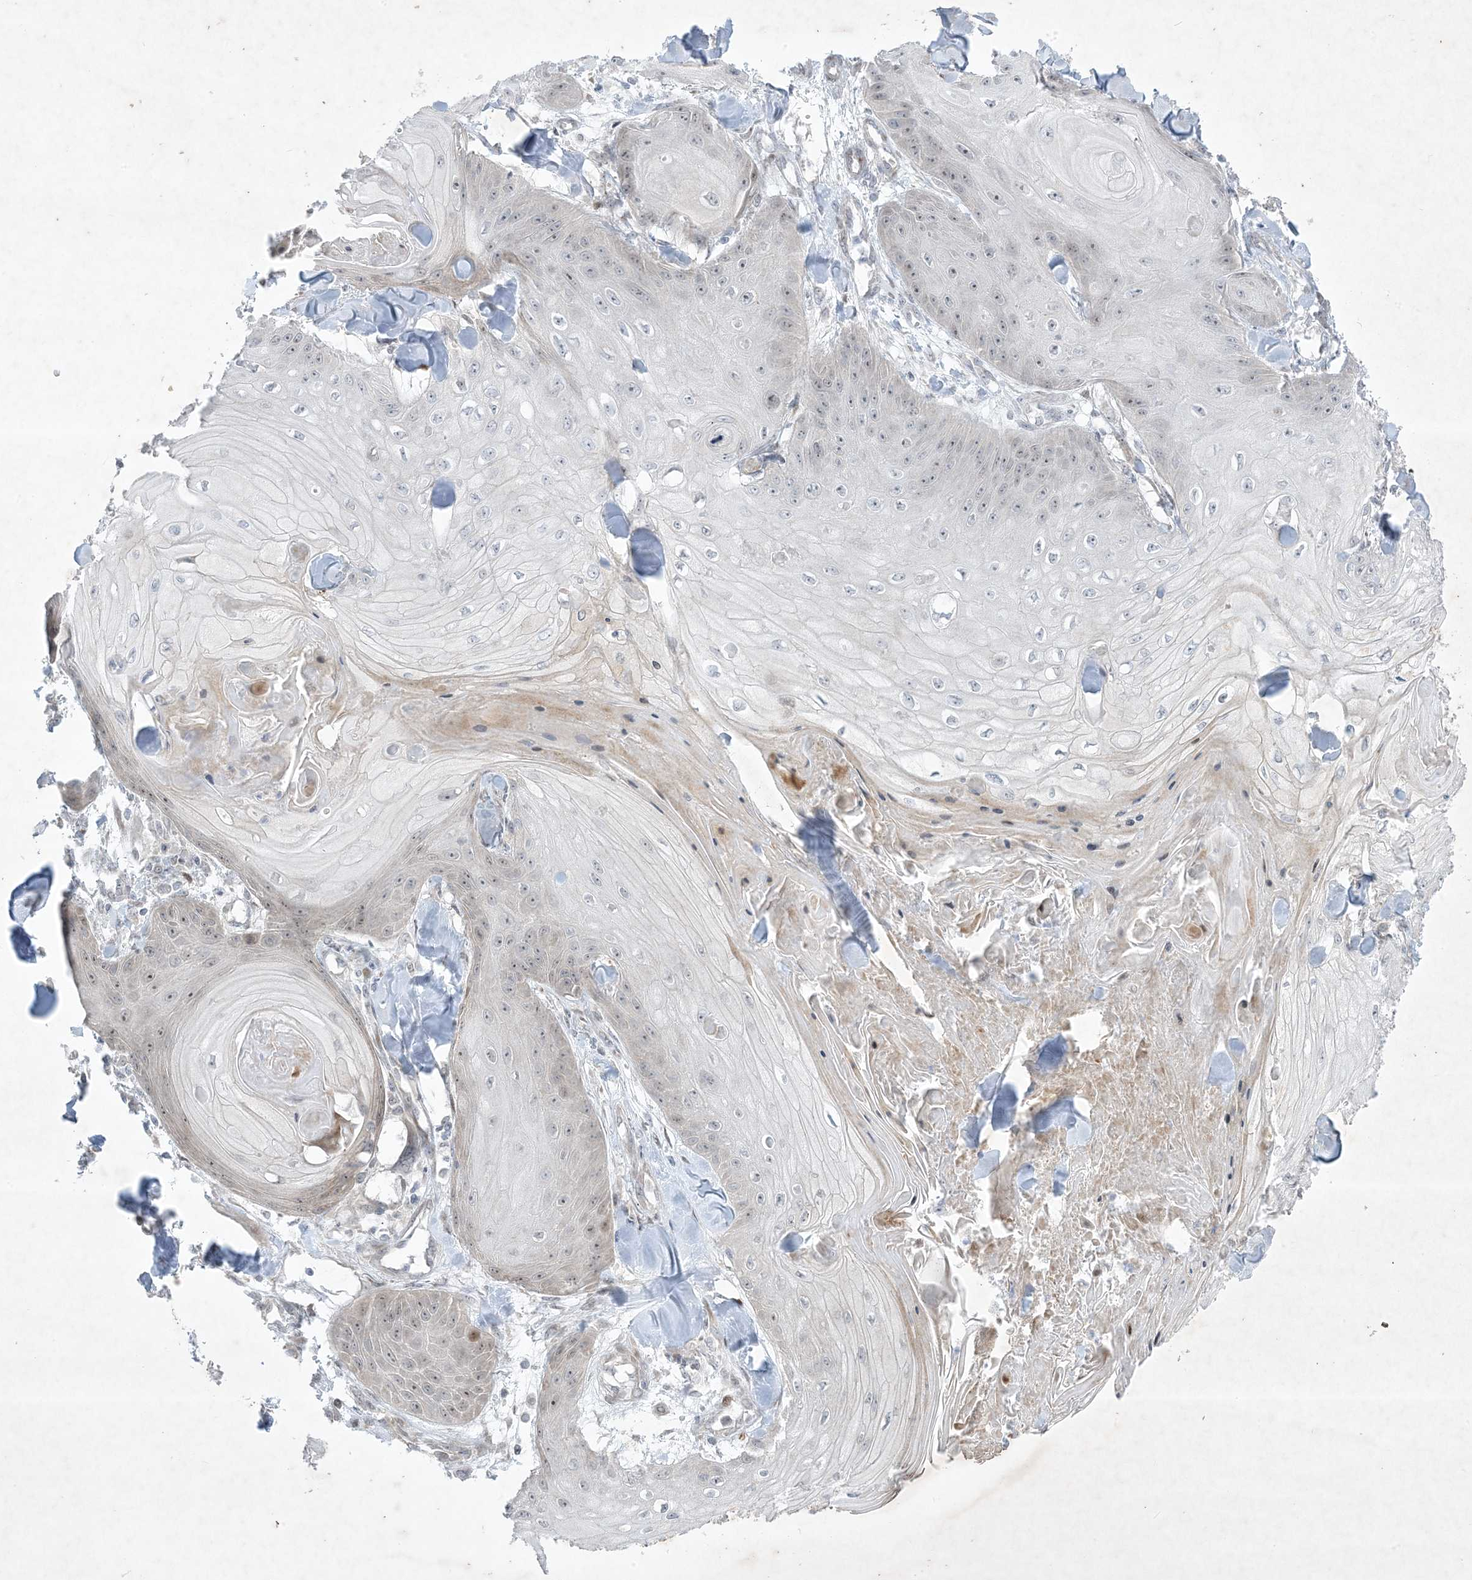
{"staining": {"intensity": "negative", "quantity": "none", "location": "none"}, "tissue": "skin cancer", "cell_type": "Tumor cells", "image_type": "cancer", "snomed": [{"axis": "morphology", "description": "Squamous cell carcinoma, NOS"}, {"axis": "topography", "description": "Skin"}], "caption": "IHC of skin cancer exhibits no positivity in tumor cells.", "gene": "SOGA3", "patient": {"sex": "male", "age": 74}}